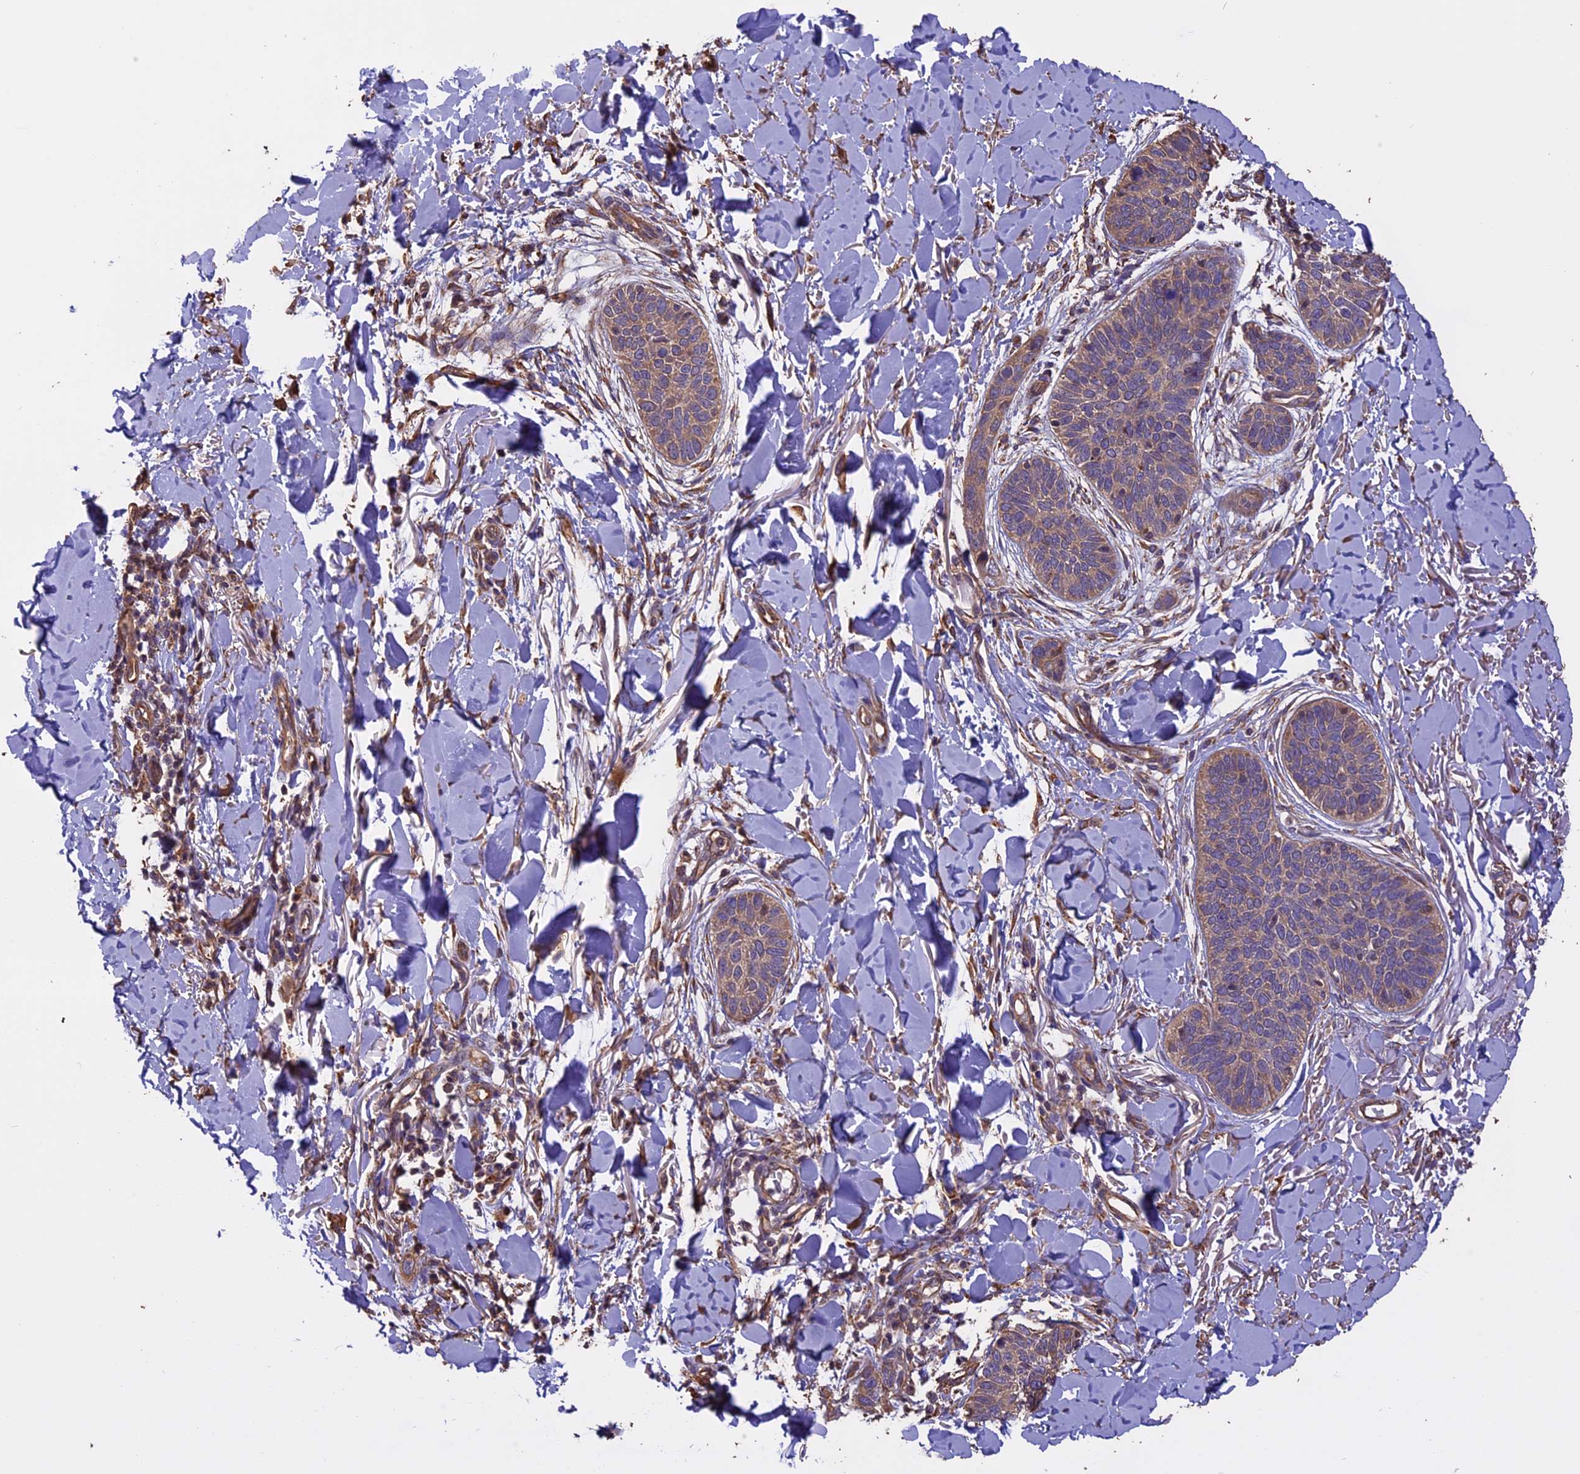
{"staining": {"intensity": "moderate", "quantity": "<25%", "location": "cytoplasmic/membranous"}, "tissue": "skin cancer", "cell_type": "Tumor cells", "image_type": "cancer", "snomed": [{"axis": "morphology", "description": "Basal cell carcinoma"}, {"axis": "topography", "description": "Skin"}], "caption": "IHC photomicrograph of neoplastic tissue: basal cell carcinoma (skin) stained using IHC reveals low levels of moderate protein expression localized specifically in the cytoplasmic/membranous of tumor cells, appearing as a cytoplasmic/membranous brown color.", "gene": "CHMP2A", "patient": {"sex": "male", "age": 85}}